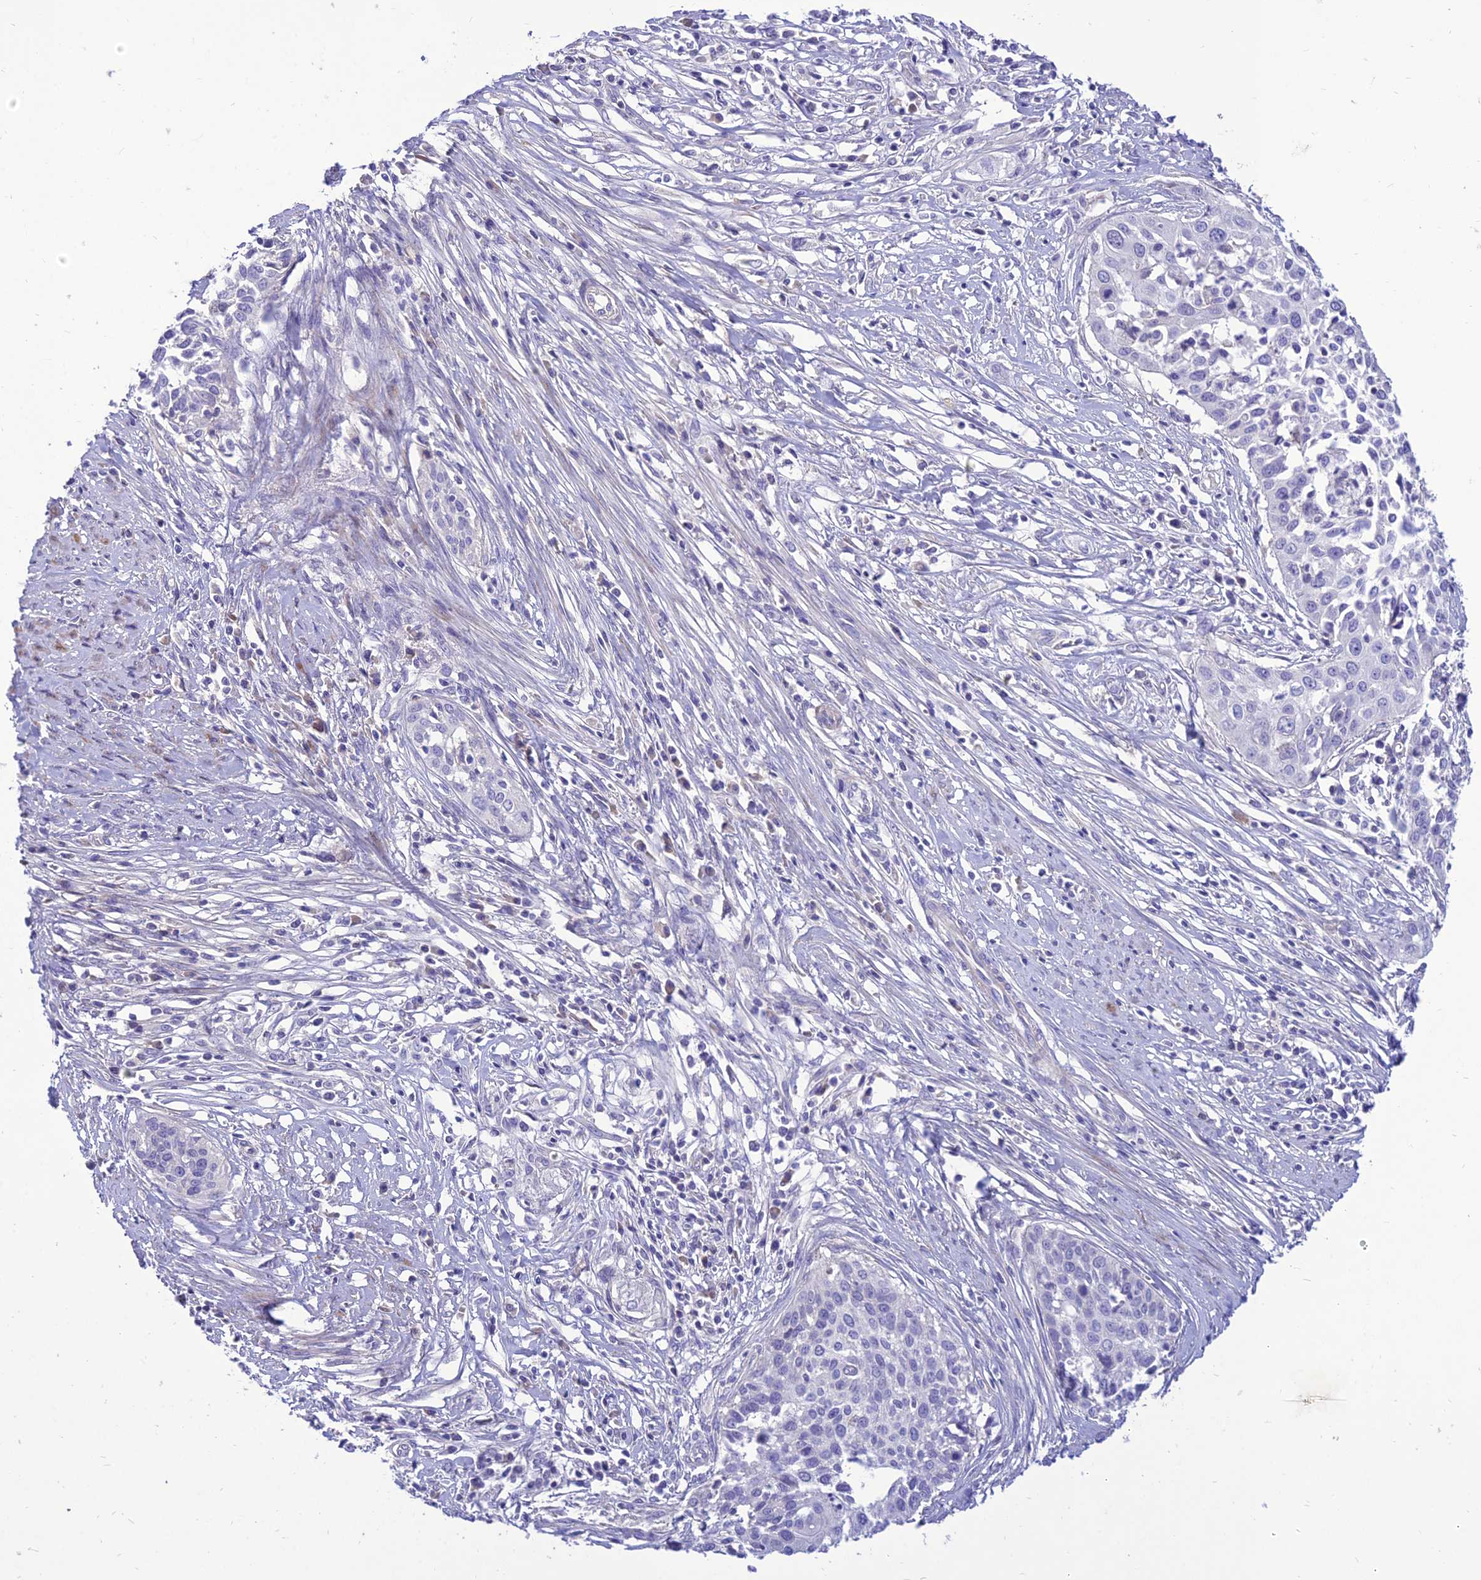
{"staining": {"intensity": "negative", "quantity": "none", "location": "none"}, "tissue": "cervical cancer", "cell_type": "Tumor cells", "image_type": "cancer", "snomed": [{"axis": "morphology", "description": "Squamous cell carcinoma, NOS"}, {"axis": "topography", "description": "Cervix"}], "caption": "Cervical cancer (squamous cell carcinoma) stained for a protein using IHC displays no expression tumor cells.", "gene": "TEKT3", "patient": {"sex": "female", "age": 34}}